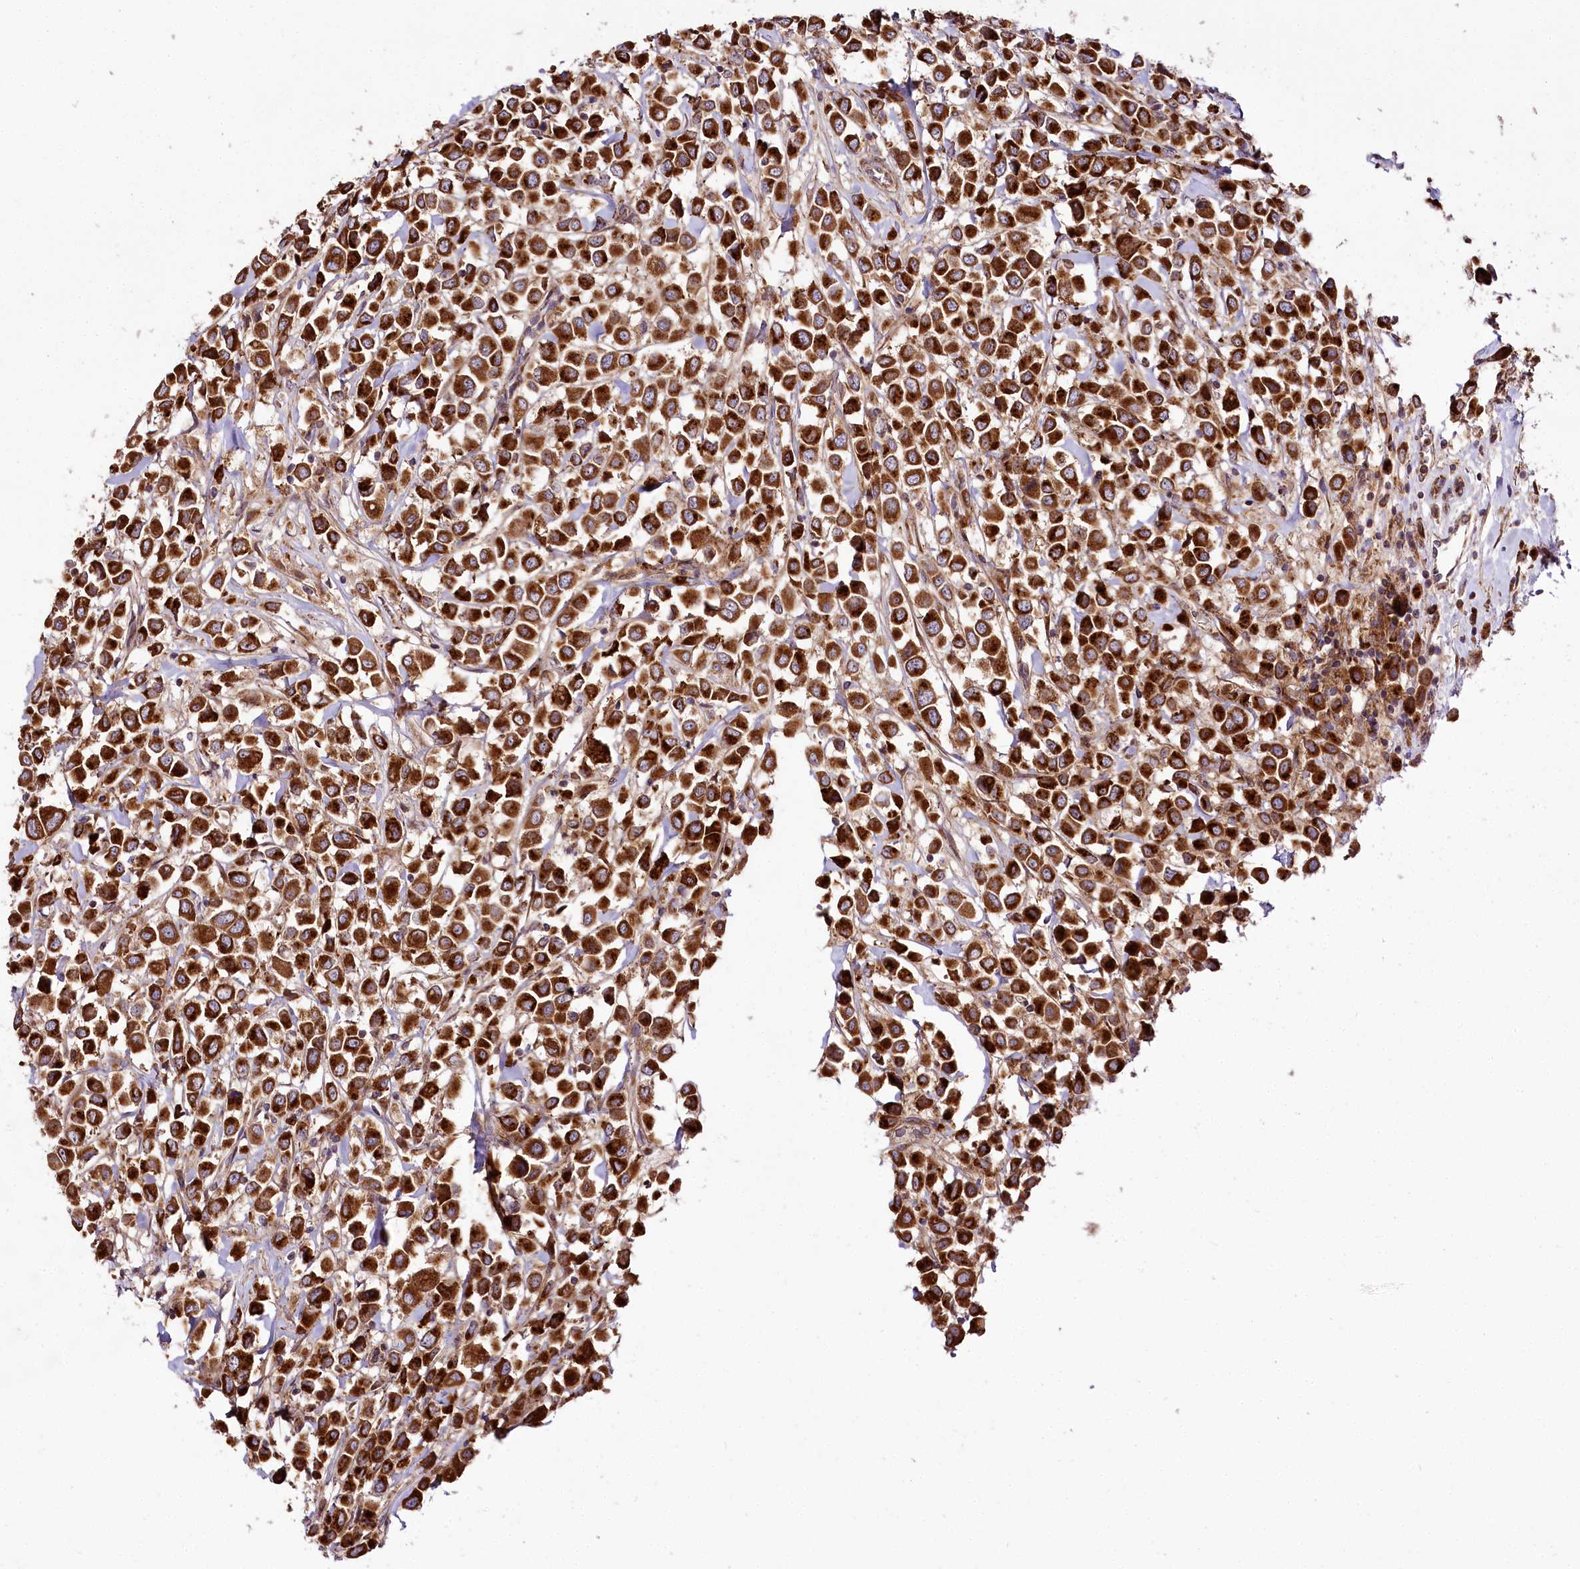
{"staining": {"intensity": "strong", "quantity": ">75%", "location": "cytoplasmic/membranous"}, "tissue": "breast cancer", "cell_type": "Tumor cells", "image_type": "cancer", "snomed": [{"axis": "morphology", "description": "Duct carcinoma"}, {"axis": "topography", "description": "Breast"}], "caption": "Immunohistochemical staining of breast cancer (intraductal carcinoma) reveals high levels of strong cytoplasmic/membranous protein expression in approximately >75% of tumor cells.", "gene": "RAB7A", "patient": {"sex": "female", "age": 61}}